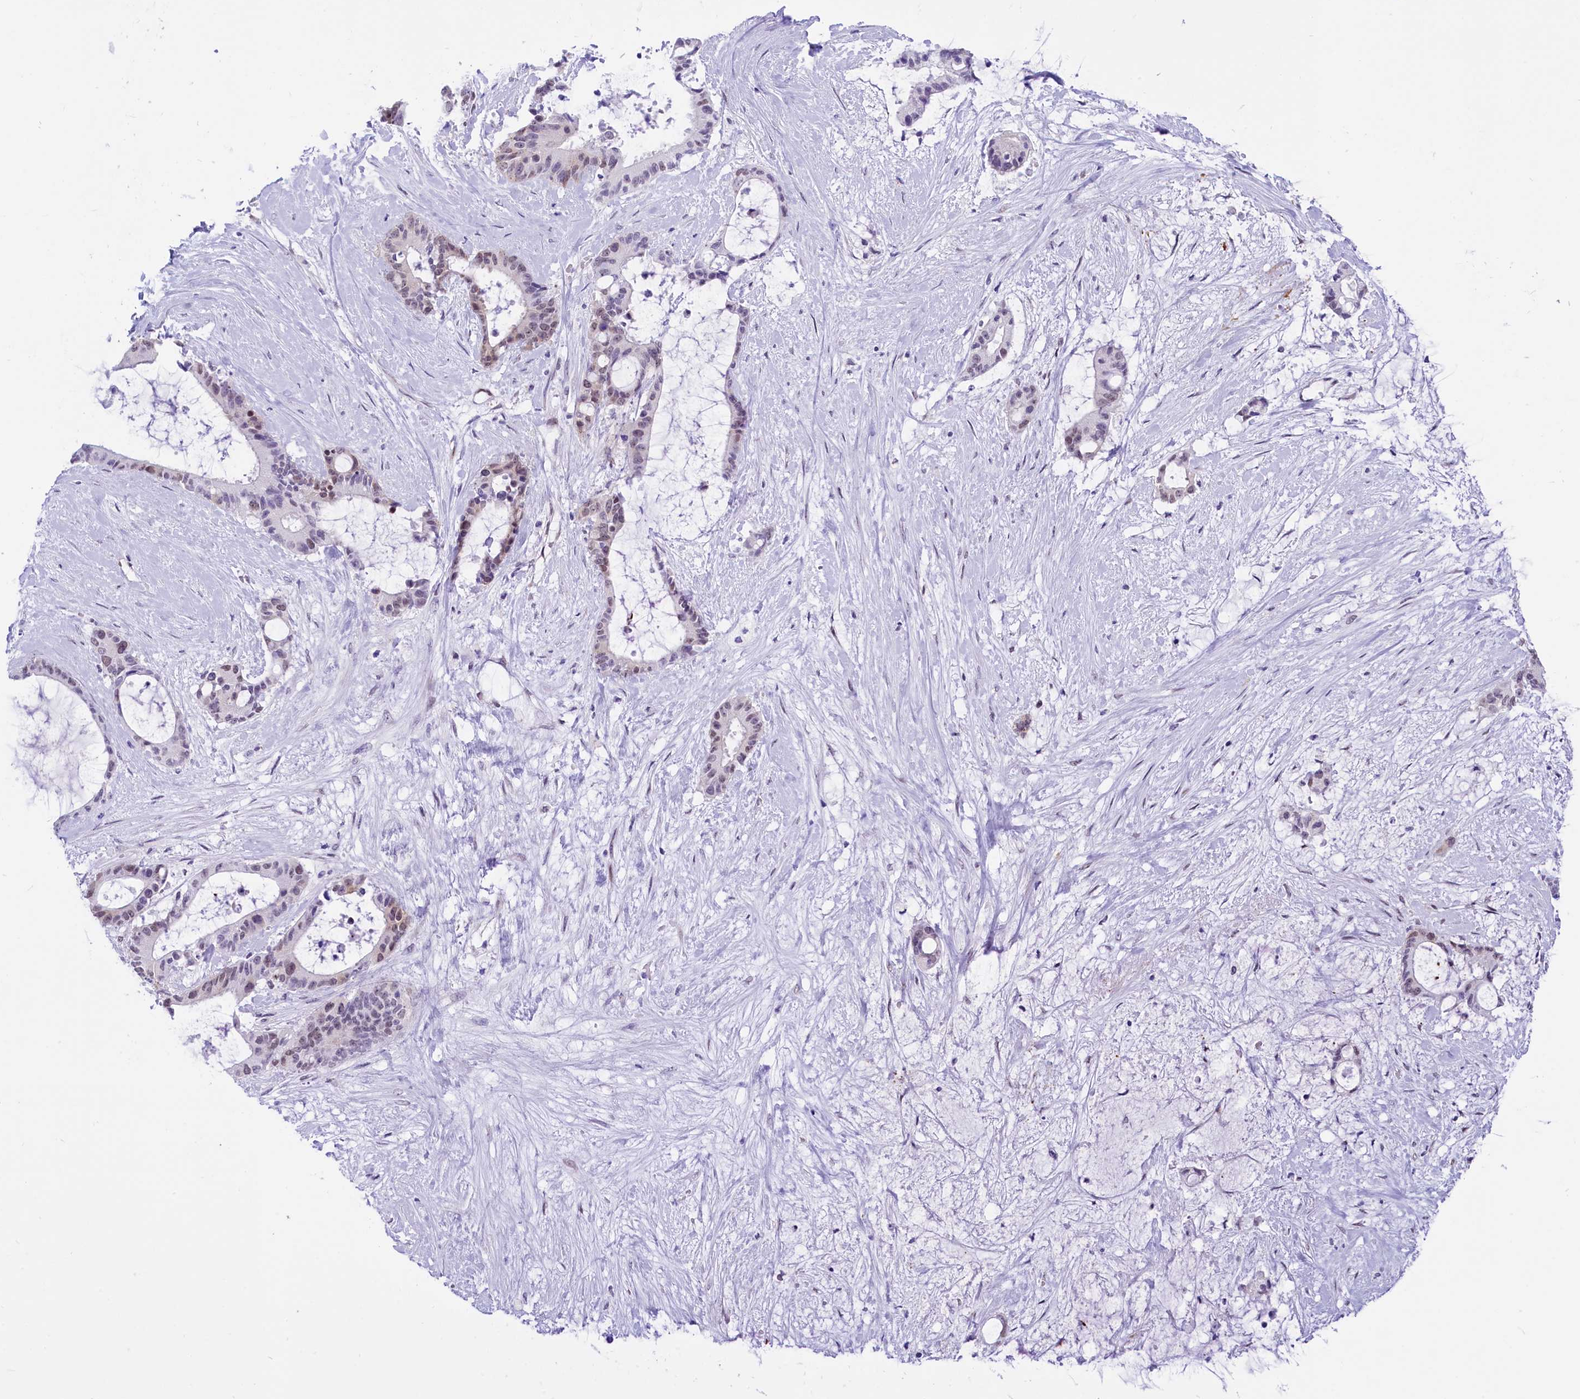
{"staining": {"intensity": "negative", "quantity": "none", "location": "none"}, "tissue": "liver cancer", "cell_type": "Tumor cells", "image_type": "cancer", "snomed": [{"axis": "morphology", "description": "Normal tissue, NOS"}, {"axis": "morphology", "description": "Cholangiocarcinoma"}, {"axis": "topography", "description": "Liver"}, {"axis": "topography", "description": "Peripheral nerve tissue"}], "caption": "This is an IHC image of human liver cholangiocarcinoma. There is no staining in tumor cells.", "gene": "RPS6KB1", "patient": {"sex": "female", "age": 73}}